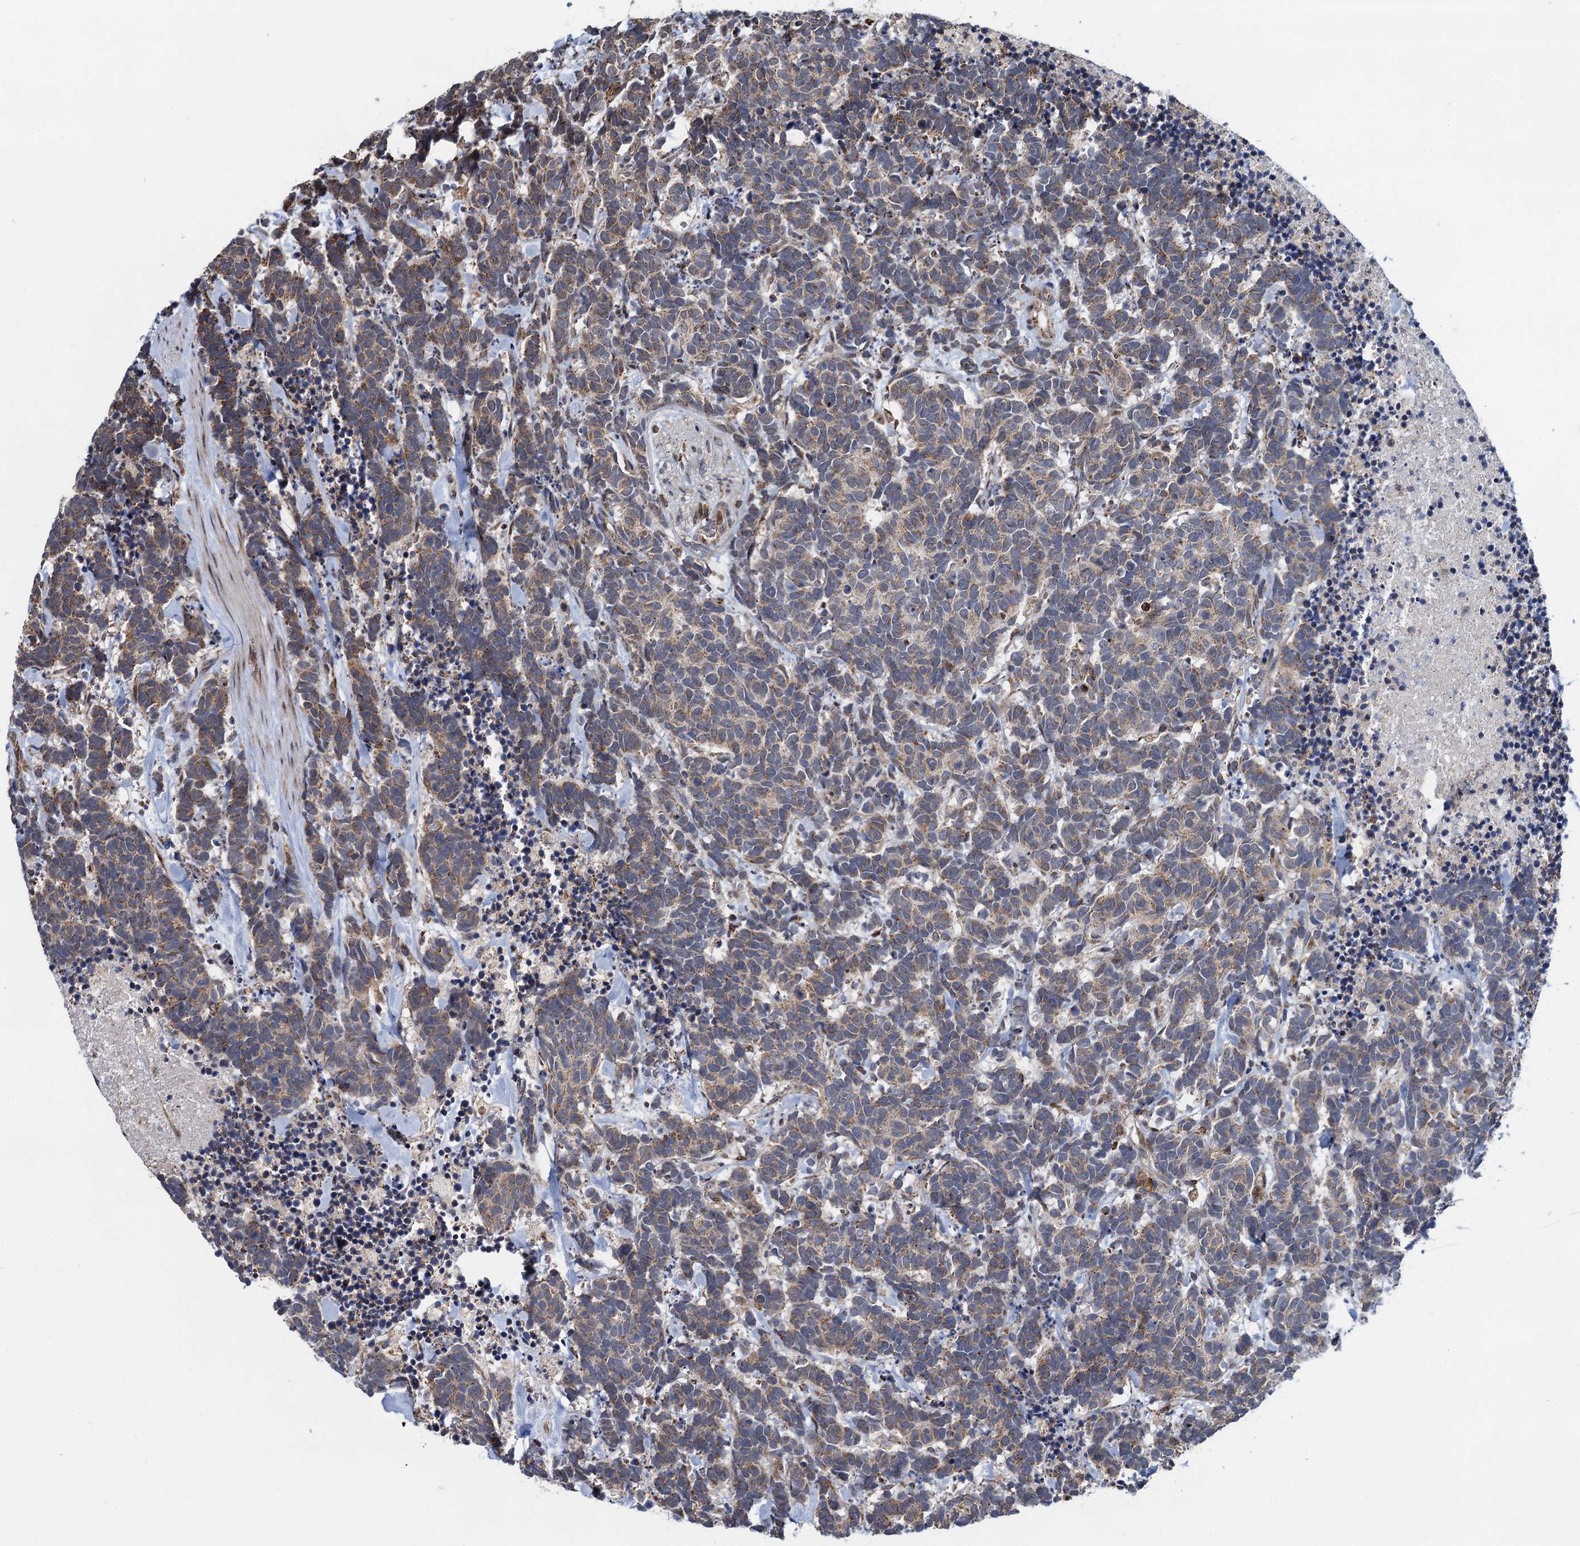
{"staining": {"intensity": "weak", "quantity": ">75%", "location": "cytoplasmic/membranous"}, "tissue": "carcinoid", "cell_type": "Tumor cells", "image_type": "cancer", "snomed": [{"axis": "morphology", "description": "Carcinoma, NOS"}, {"axis": "morphology", "description": "Carcinoid, malignant, NOS"}, {"axis": "topography", "description": "Prostate"}], "caption": "Immunohistochemical staining of human carcinoid demonstrates low levels of weak cytoplasmic/membranous protein expression in about >75% of tumor cells.", "gene": "CCDC102A", "patient": {"sex": "male", "age": 57}}